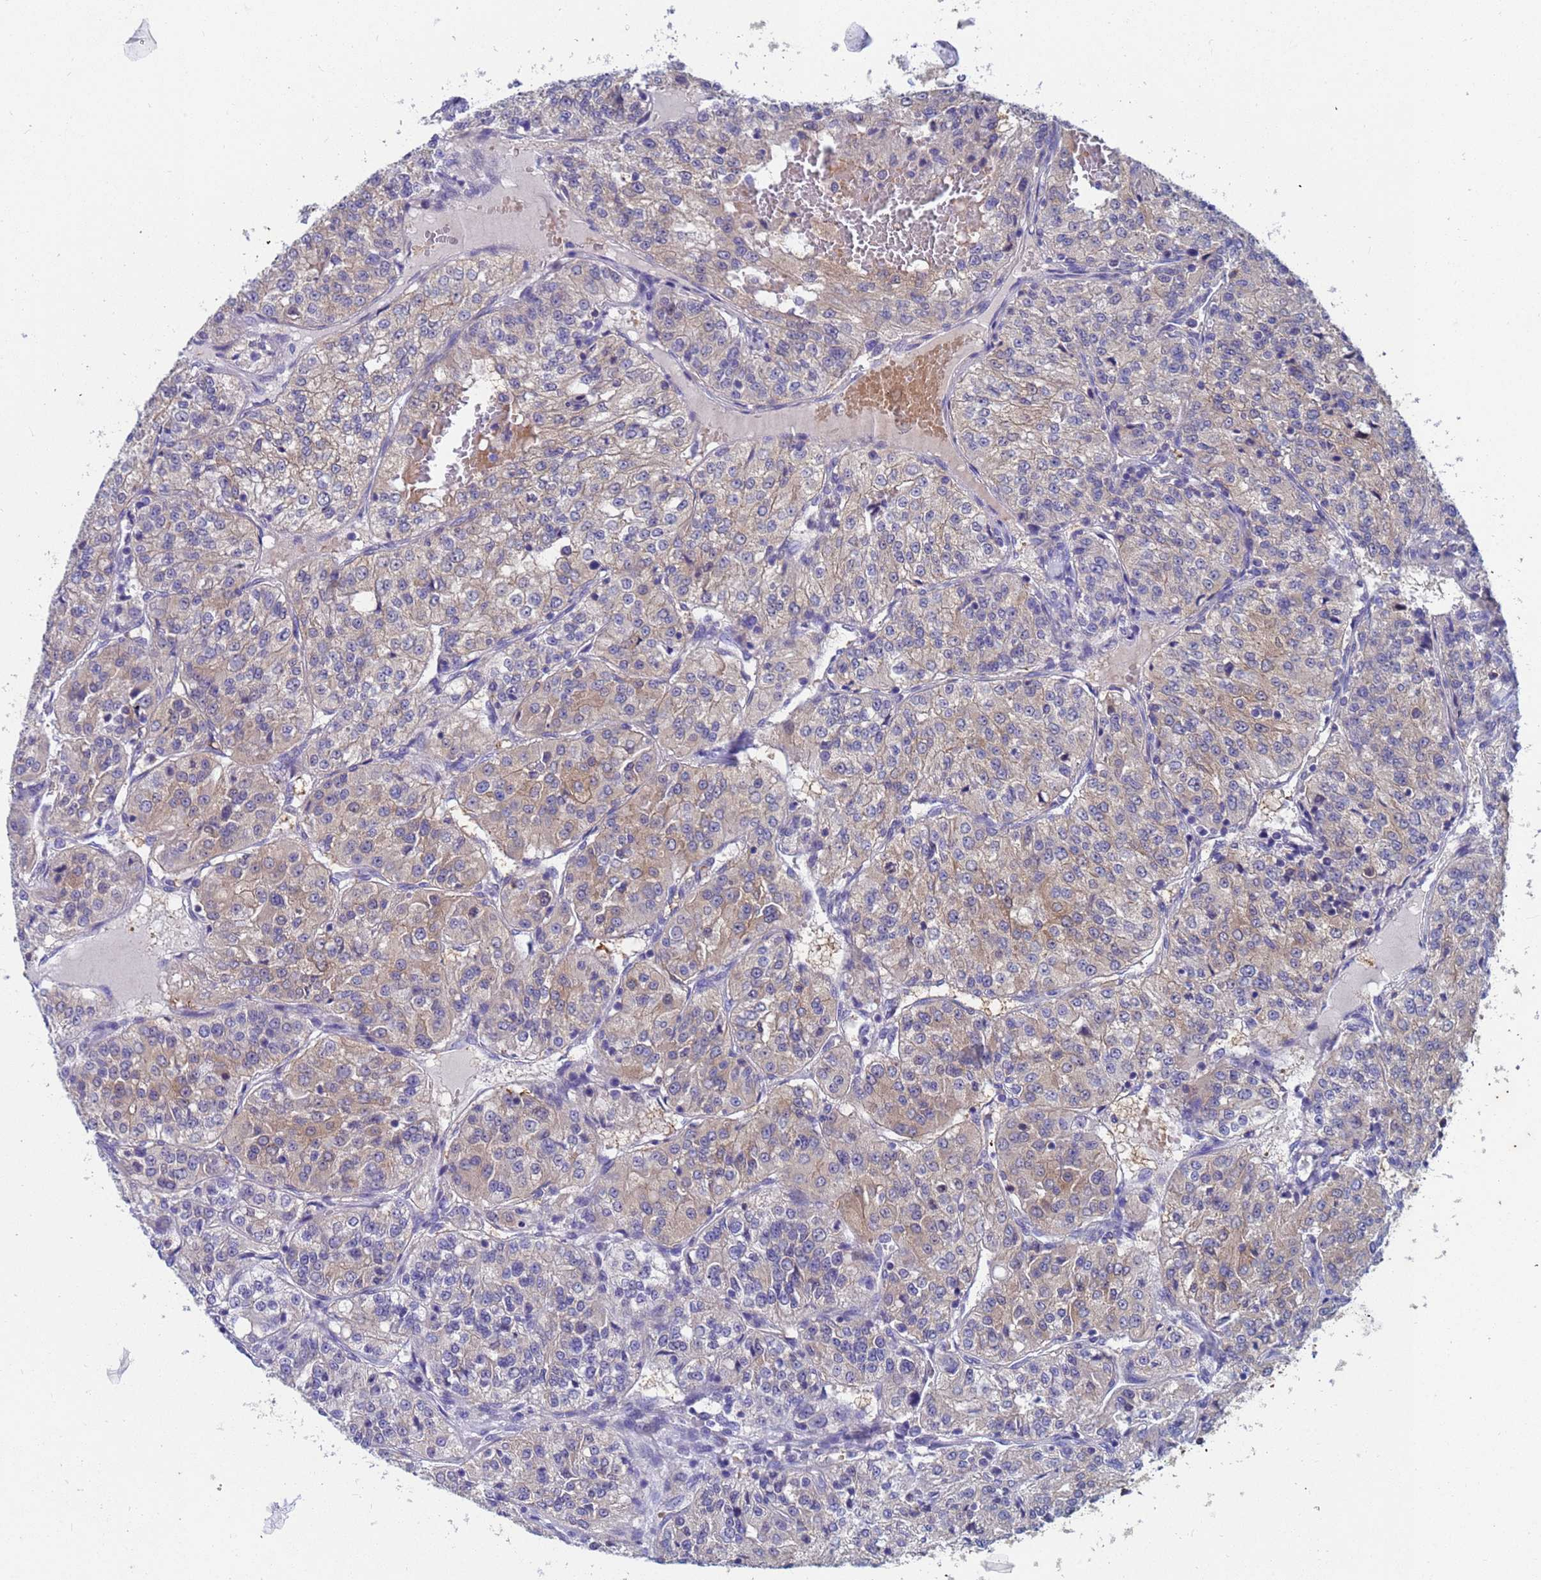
{"staining": {"intensity": "weak", "quantity": "25%-75%", "location": "cytoplasmic/membranous"}, "tissue": "renal cancer", "cell_type": "Tumor cells", "image_type": "cancer", "snomed": [{"axis": "morphology", "description": "Adenocarcinoma, NOS"}, {"axis": "topography", "description": "Kidney"}], "caption": "Immunohistochemical staining of adenocarcinoma (renal) exhibits weak cytoplasmic/membranous protein staining in about 25%-75% of tumor cells.", "gene": "TTLL11", "patient": {"sex": "female", "age": 63}}